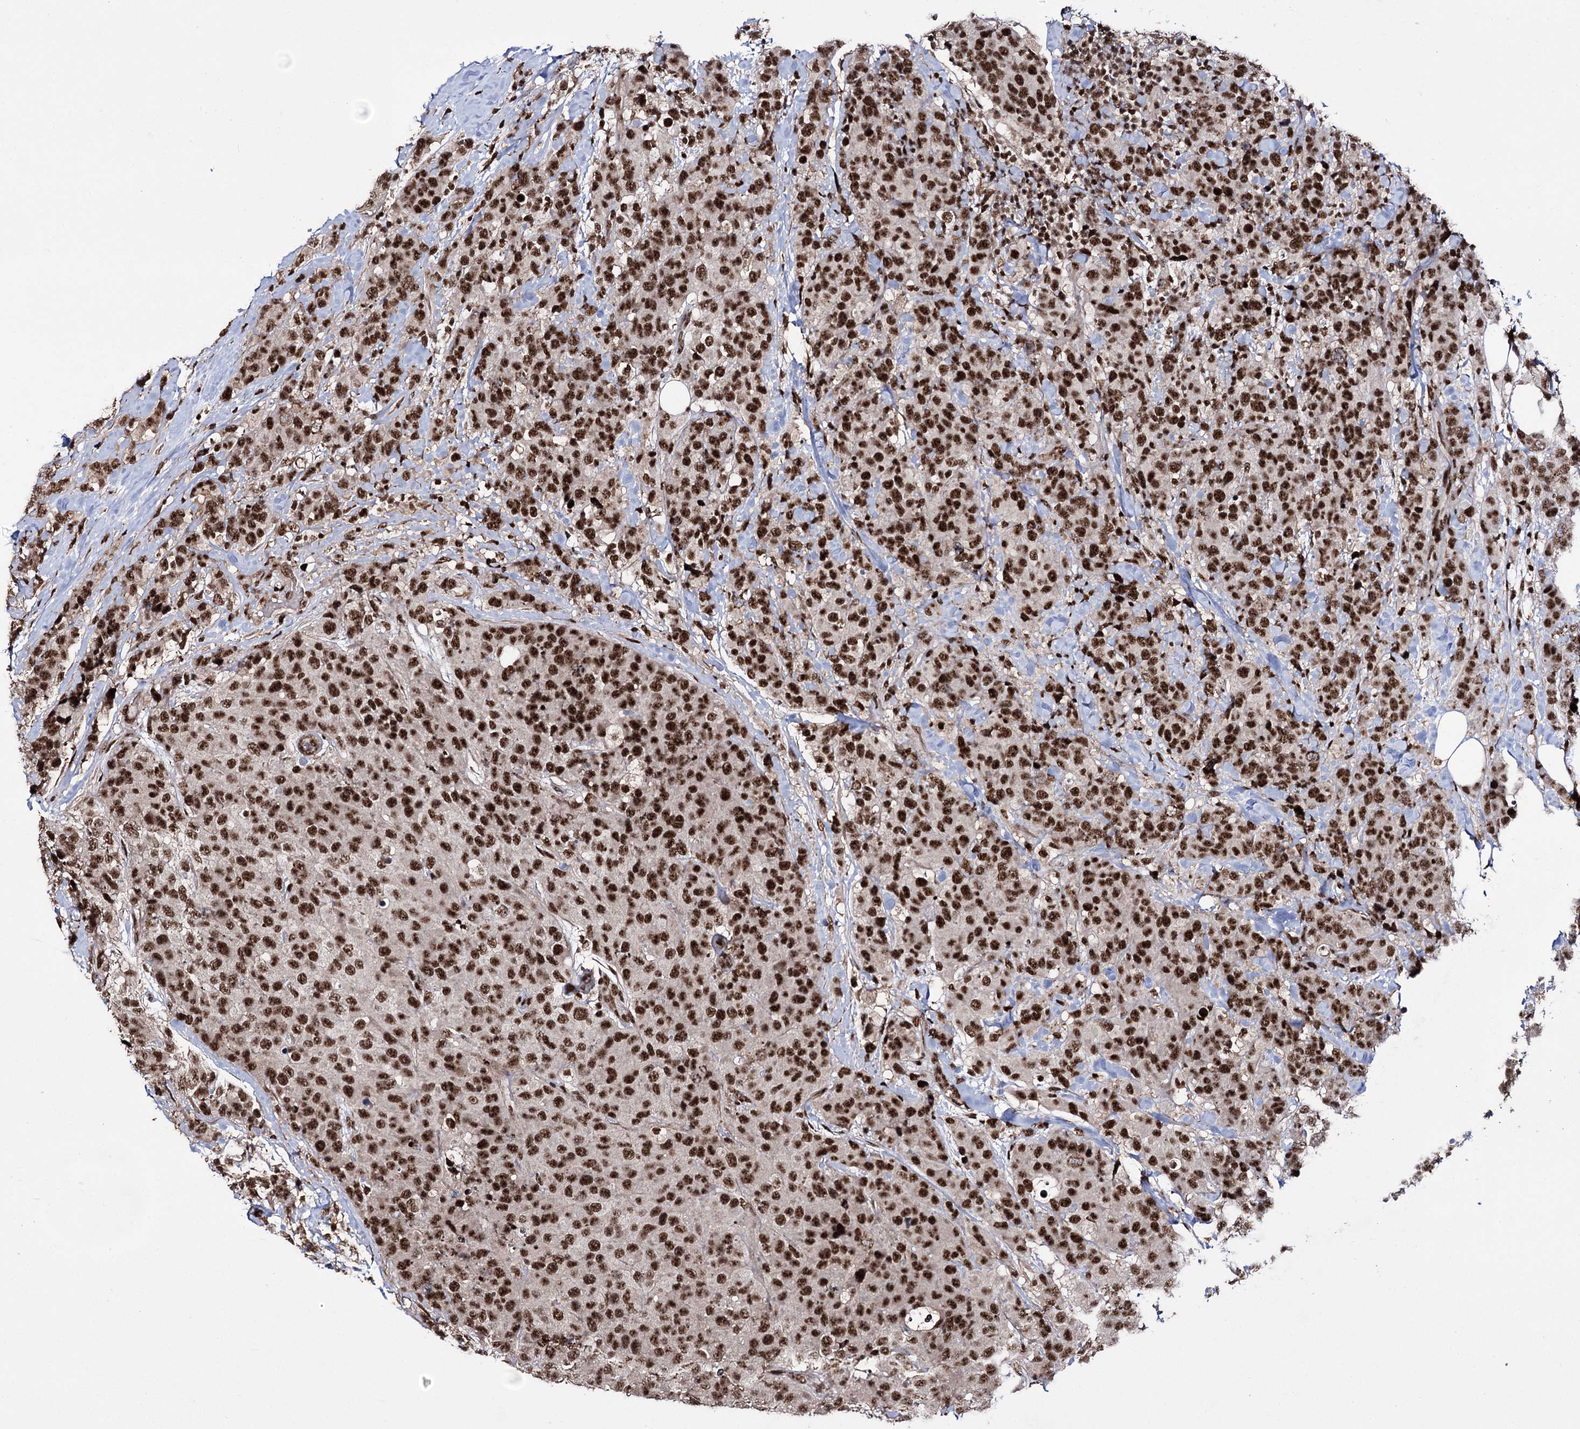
{"staining": {"intensity": "strong", "quantity": ">75%", "location": "nuclear"}, "tissue": "breast cancer", "cell_type": "Tumor cells", "image_type": "cancer", "snomed": [{"axis": "morphology", "description": "Lobular carcinoma"}, {"axis": "topography", "description": "Breast"}], "caption": "Breast cancer (lobular carcinoma) stained with immunohistochemistry (IHC) exhibits strong nuclear expression in approximately >75% of tumor cells.", "gene": "PRPF40A", "patient": {"sex": "female", "age": 59}}